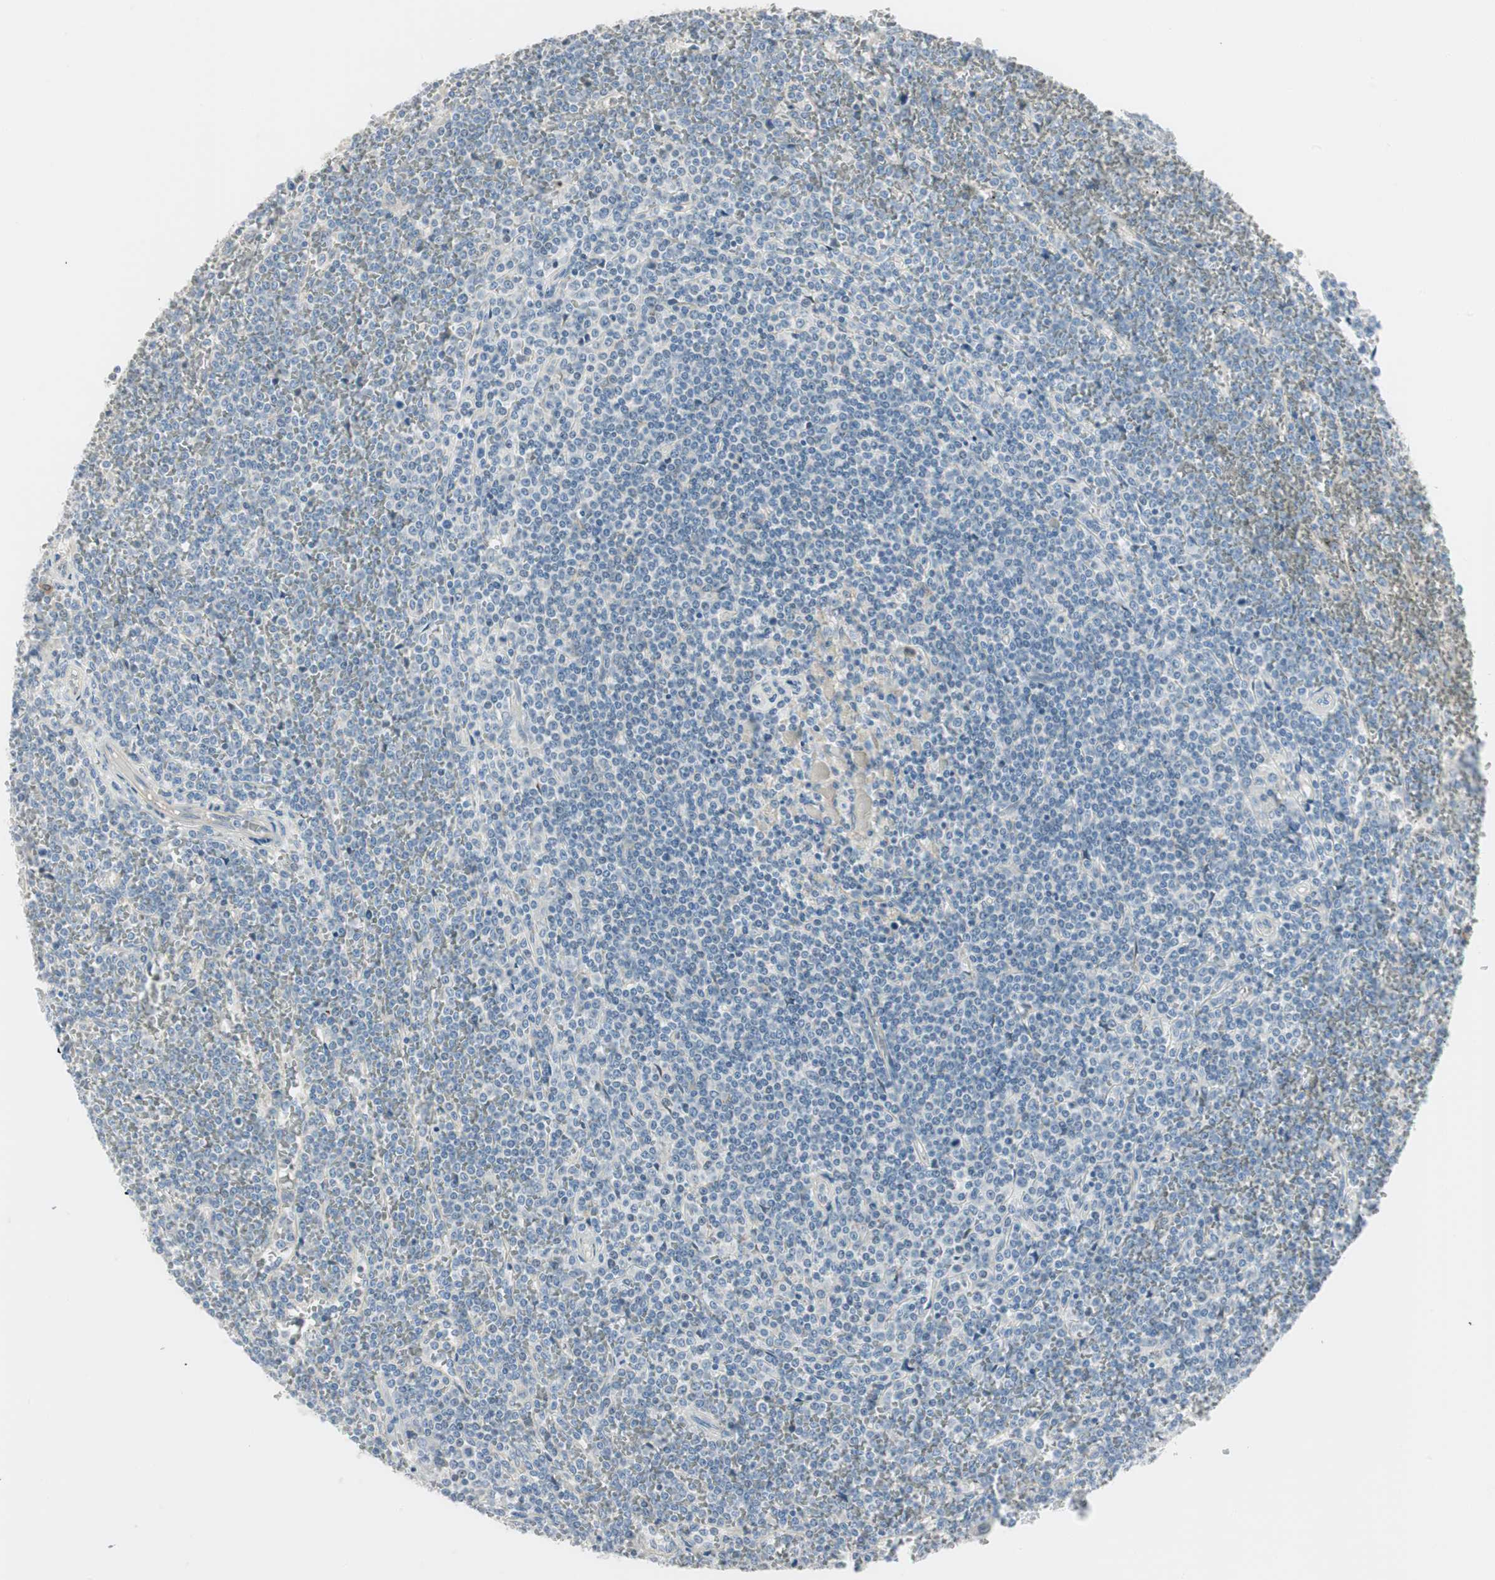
{"staining": {"intensity": "negative", "quantity": "none", "location": "none"}, "tissue": "lymphoma", "cell_type": "Tumor cells", "image_type": "cancer", "snomed": [{"axis": "morphology", "description": "Malignant lymphoma, non-Hodgkin's type, Low grade"}, {"axis": "topography", "description": "Spleen"}], "caption": "A high-resolution photomicrograph shows immunohistochemistry (IHC) staining of low-grade malignant lymphoma, non-Hodgkin's type, which demonstrates no significant expression in tumor cells. (Stains: DAB (3,3'-diaminobenzidine) immunohistochemistry with hematoxylin counter stain, Microscopy: brightfield microscopy at high magnification).", "gene": "SPINK4", "patient": {"sex": "female", "age": 19}}